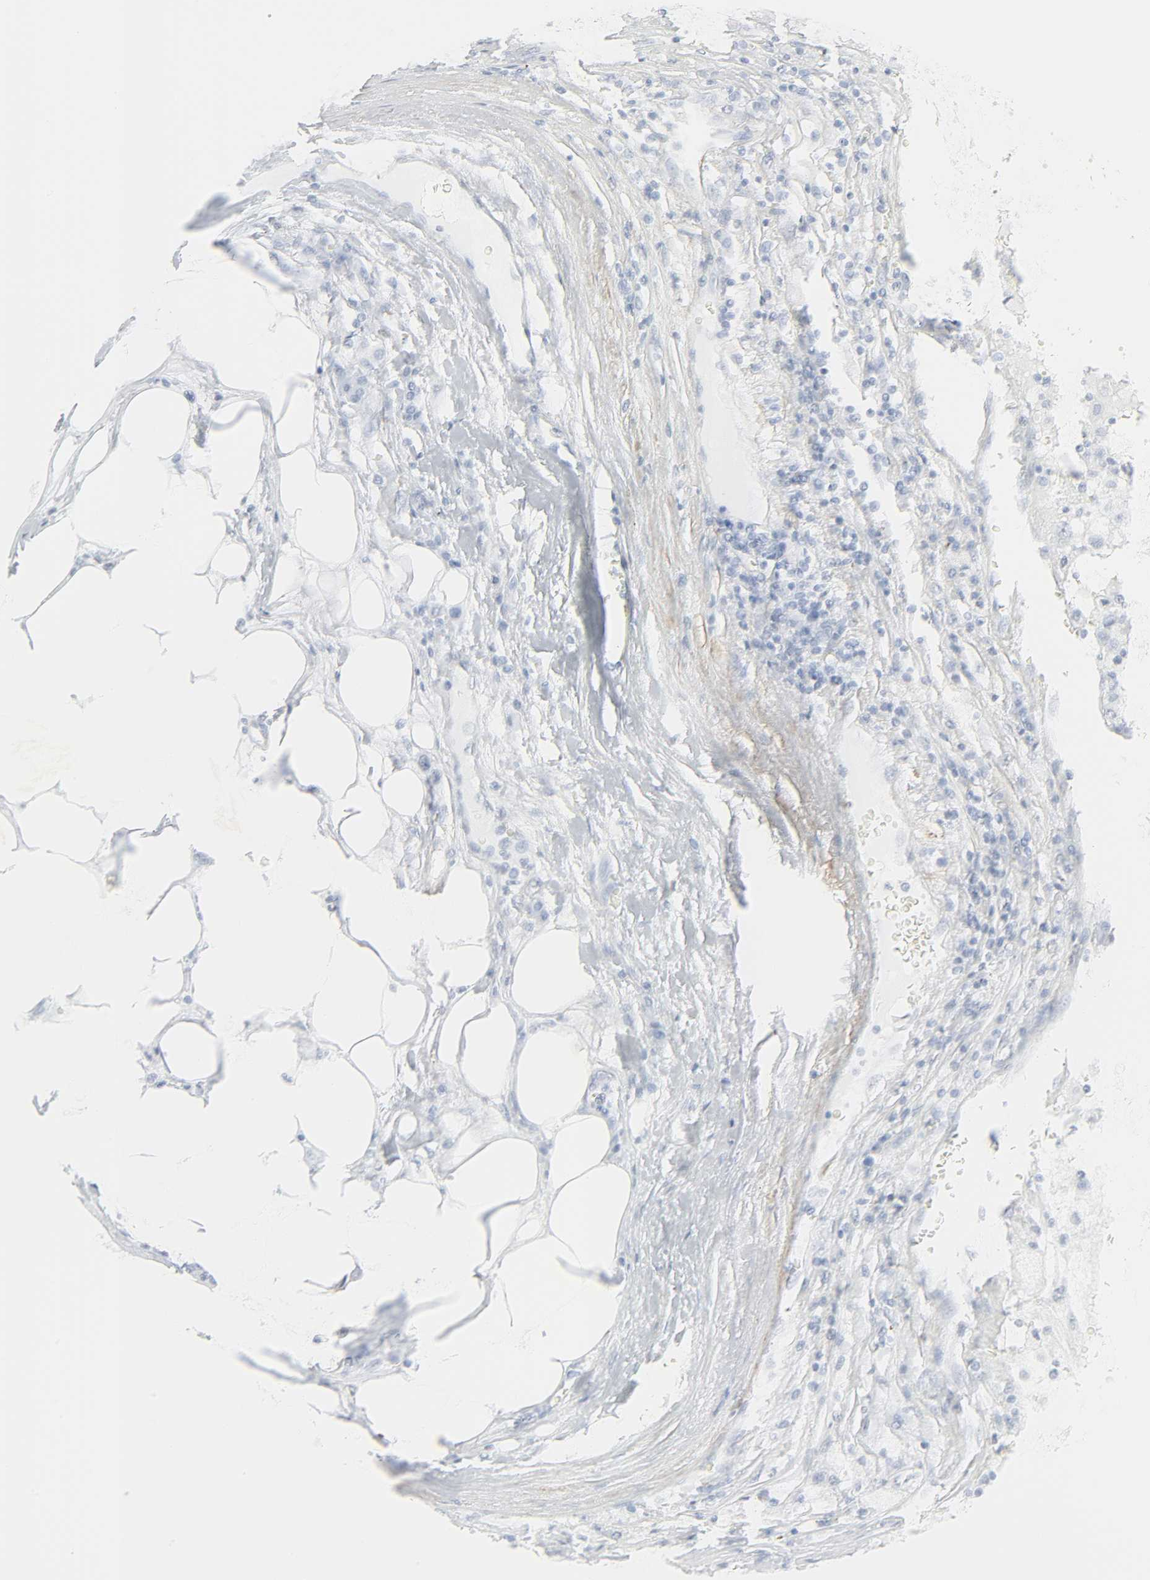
{"staining": {"intensity": "negative", "quantity": "none", "location": "none"}, "tissue": "renal cancer", "cell_type": "Tumor cells", "image_type": "cancer", "snomed": [{"axis": "morphology", "description": "Normal tissue, NOS"}, {"axis": "morphology", "description": "Adenocarcinoma, NOS"}, {"axis": "topography", "description": "Kidney"}], "caption": "DAB immunohistochemical staining of human renal cancer (adenocarcinoma) demonstrates no significant expression in tumor cells.", "gene": "ZBTB16", "patient": {"sex": "male", "age": 71}}